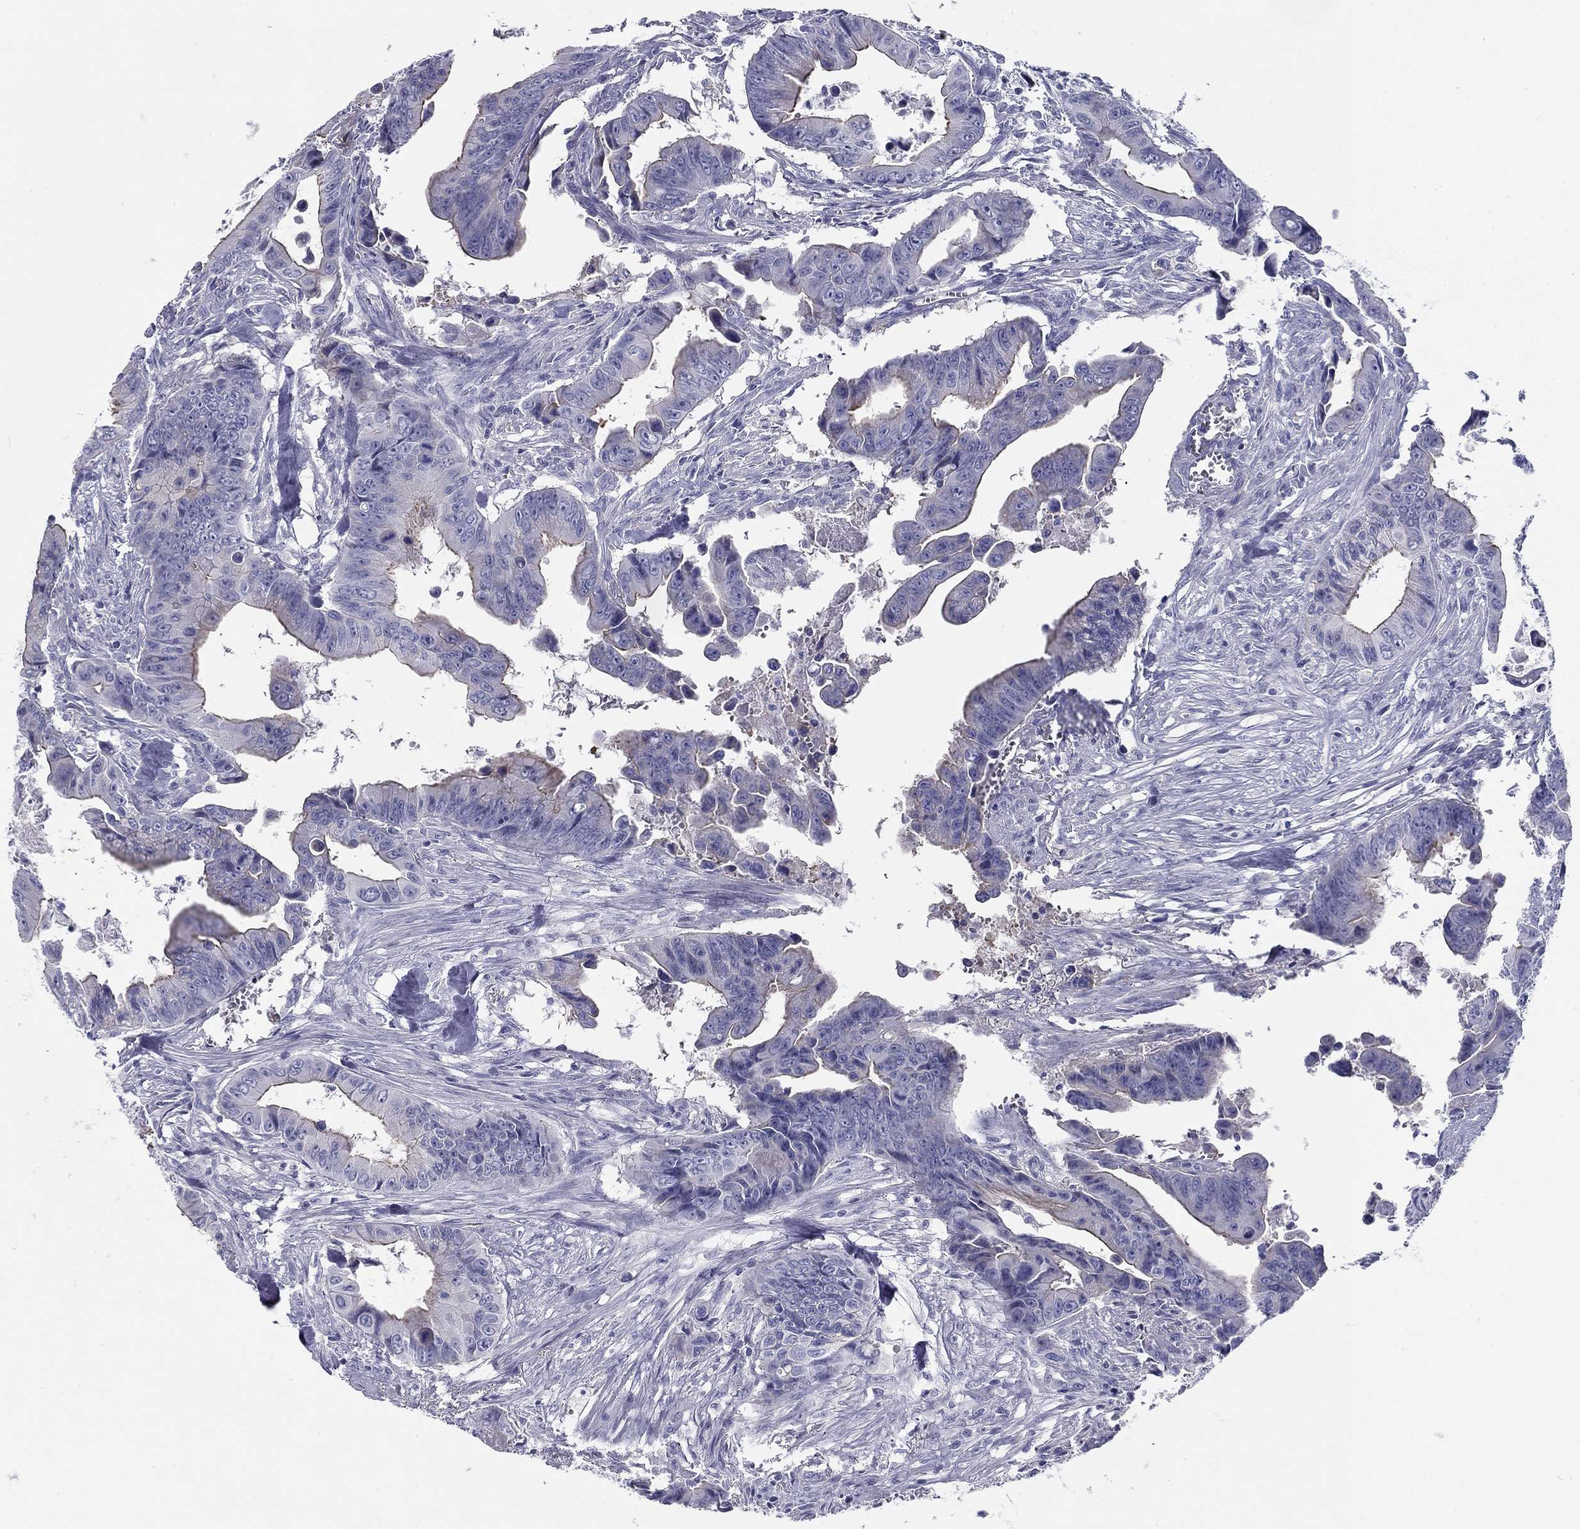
{"staining": {"intensity": "weak", "quantity": "<25%", "location": "cytoplasmic/membranous"}, "tissue": "colorectal cancer", "cell_type": "Tumor cells", "image_type": "cancer", "snomed": [{"axis": "morphology", "description": "Adenocarcinoma, NOS"}, {"axis": "topography", "description": "Colon"}], "caption": "Tumor cells are negative for protein expression in human colorectal cancer (adenocarcinoma).", "gene": "CPLX4", "patient": {"sex": "female", "age": 87}}